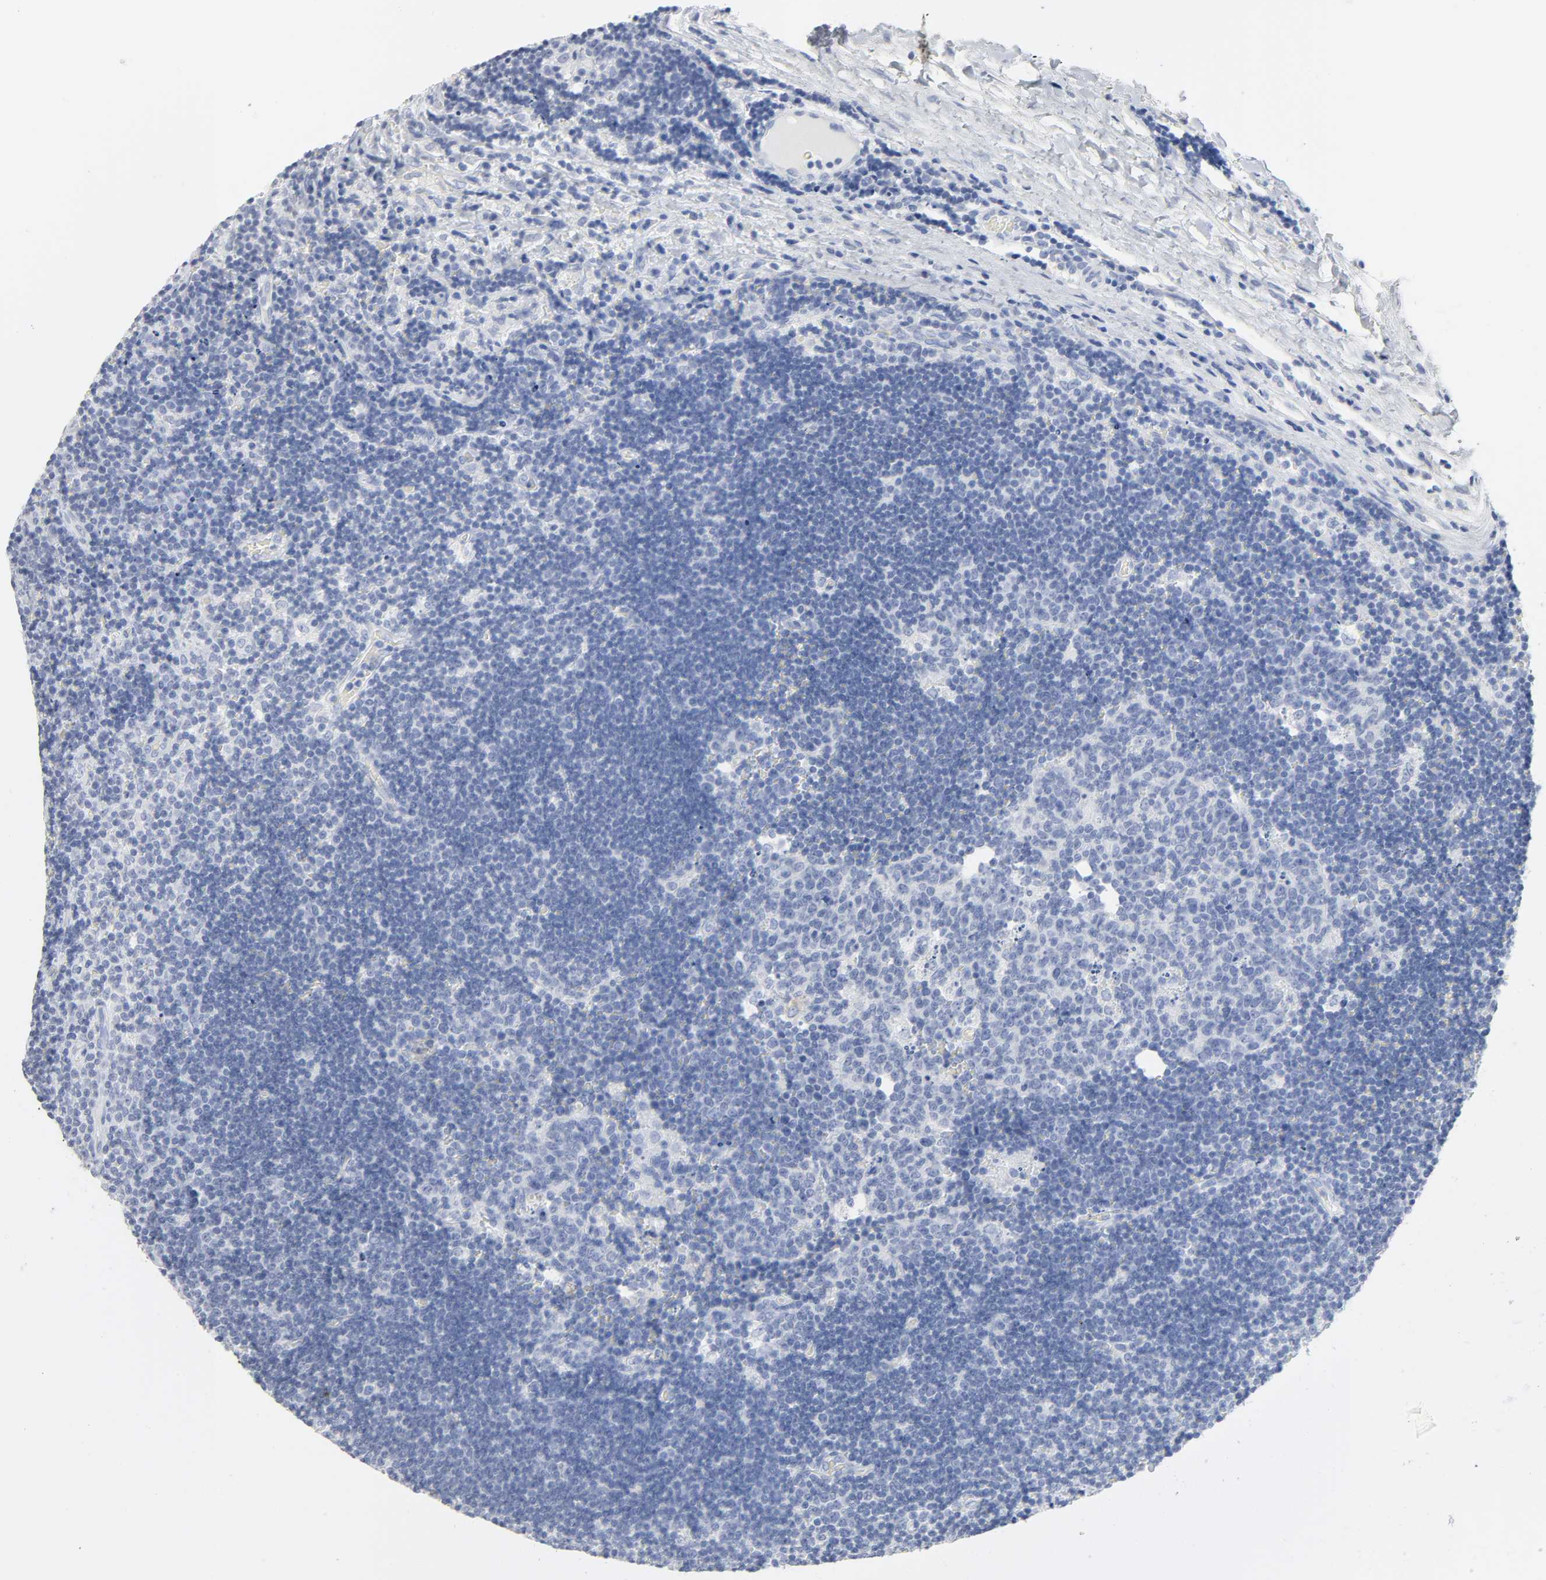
{"staining": {"intensity": "negative", "quantity": "none", "location": "none"}, "tissue": "lymph node", "cell_type": "Germinal center cells", "image_type": "normal", "snomed": [{"axis": "morphology", "description": "Normal tissue, NOS"}, {"axis": "topography", "description": "Lymph node"}, {"axis": "topography", "description": "Salivary gland"}], "caption": "This is an immunohistochemistry (IHC) image of normal lymph node. There is no staining in germinal center cells.", "gene": "ACP3", "patient": {"sex": "male", "age": 8}}